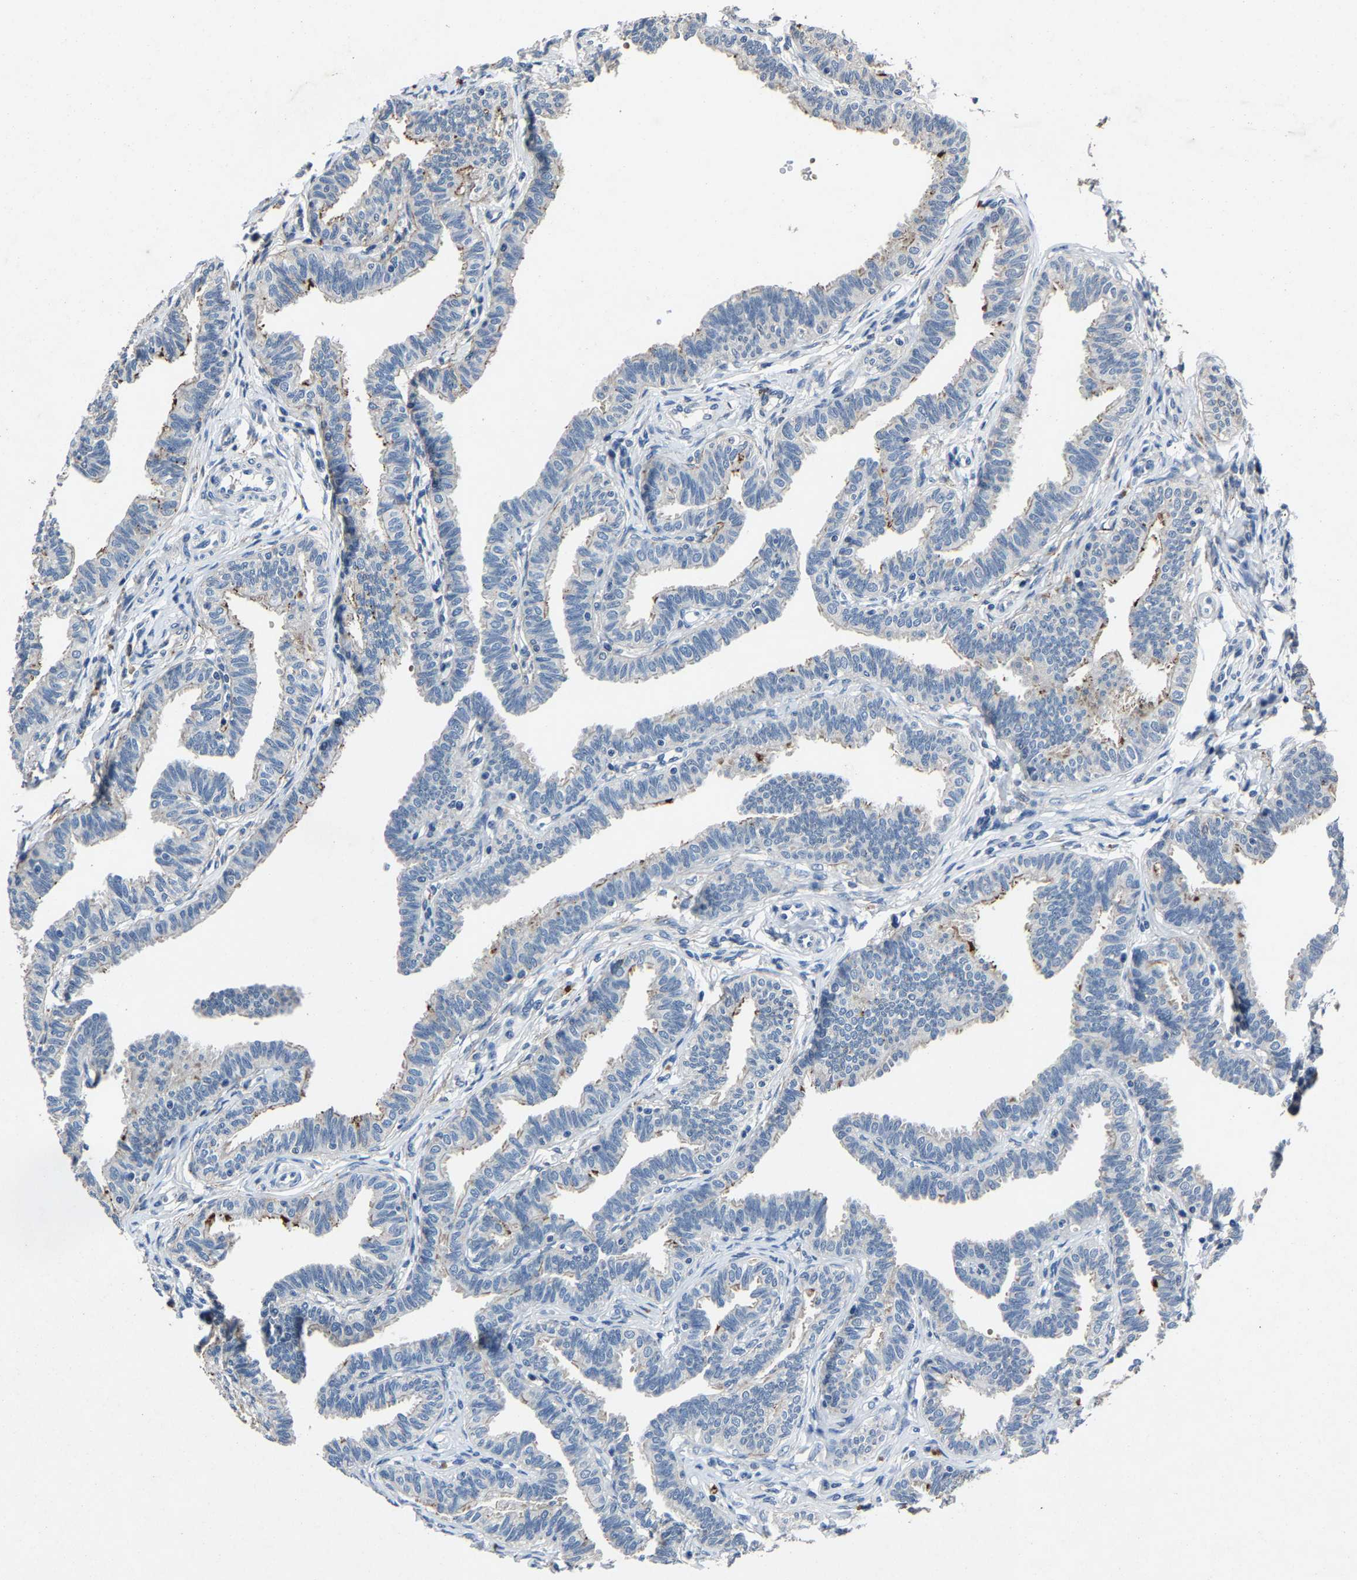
{"staining": {"intensity": "moderate", "quantity": "<25%", "location": "cytoplasmic/membranous"}, "tissue": "fallopian tube", "cell_type": "Glandular cells", "image_type": "normal", "snomed": [{"axis": "morphology", "description": "Normal tissue, NOS"}, {"axis": "topography", "description": "Fallopian tube"}, {"axis": "topography", "description": "Ovary"}], "caption": "Immunohistochemistry (DAB (3,3'-diaminobenzidine)) staining of benign fallopian tube displays moderate cytoplasmic/membranous protein expression in approximately <25% of glandular cells.", "gene": "PCNX2", "patient": {"sex": "female", "age": 23}}